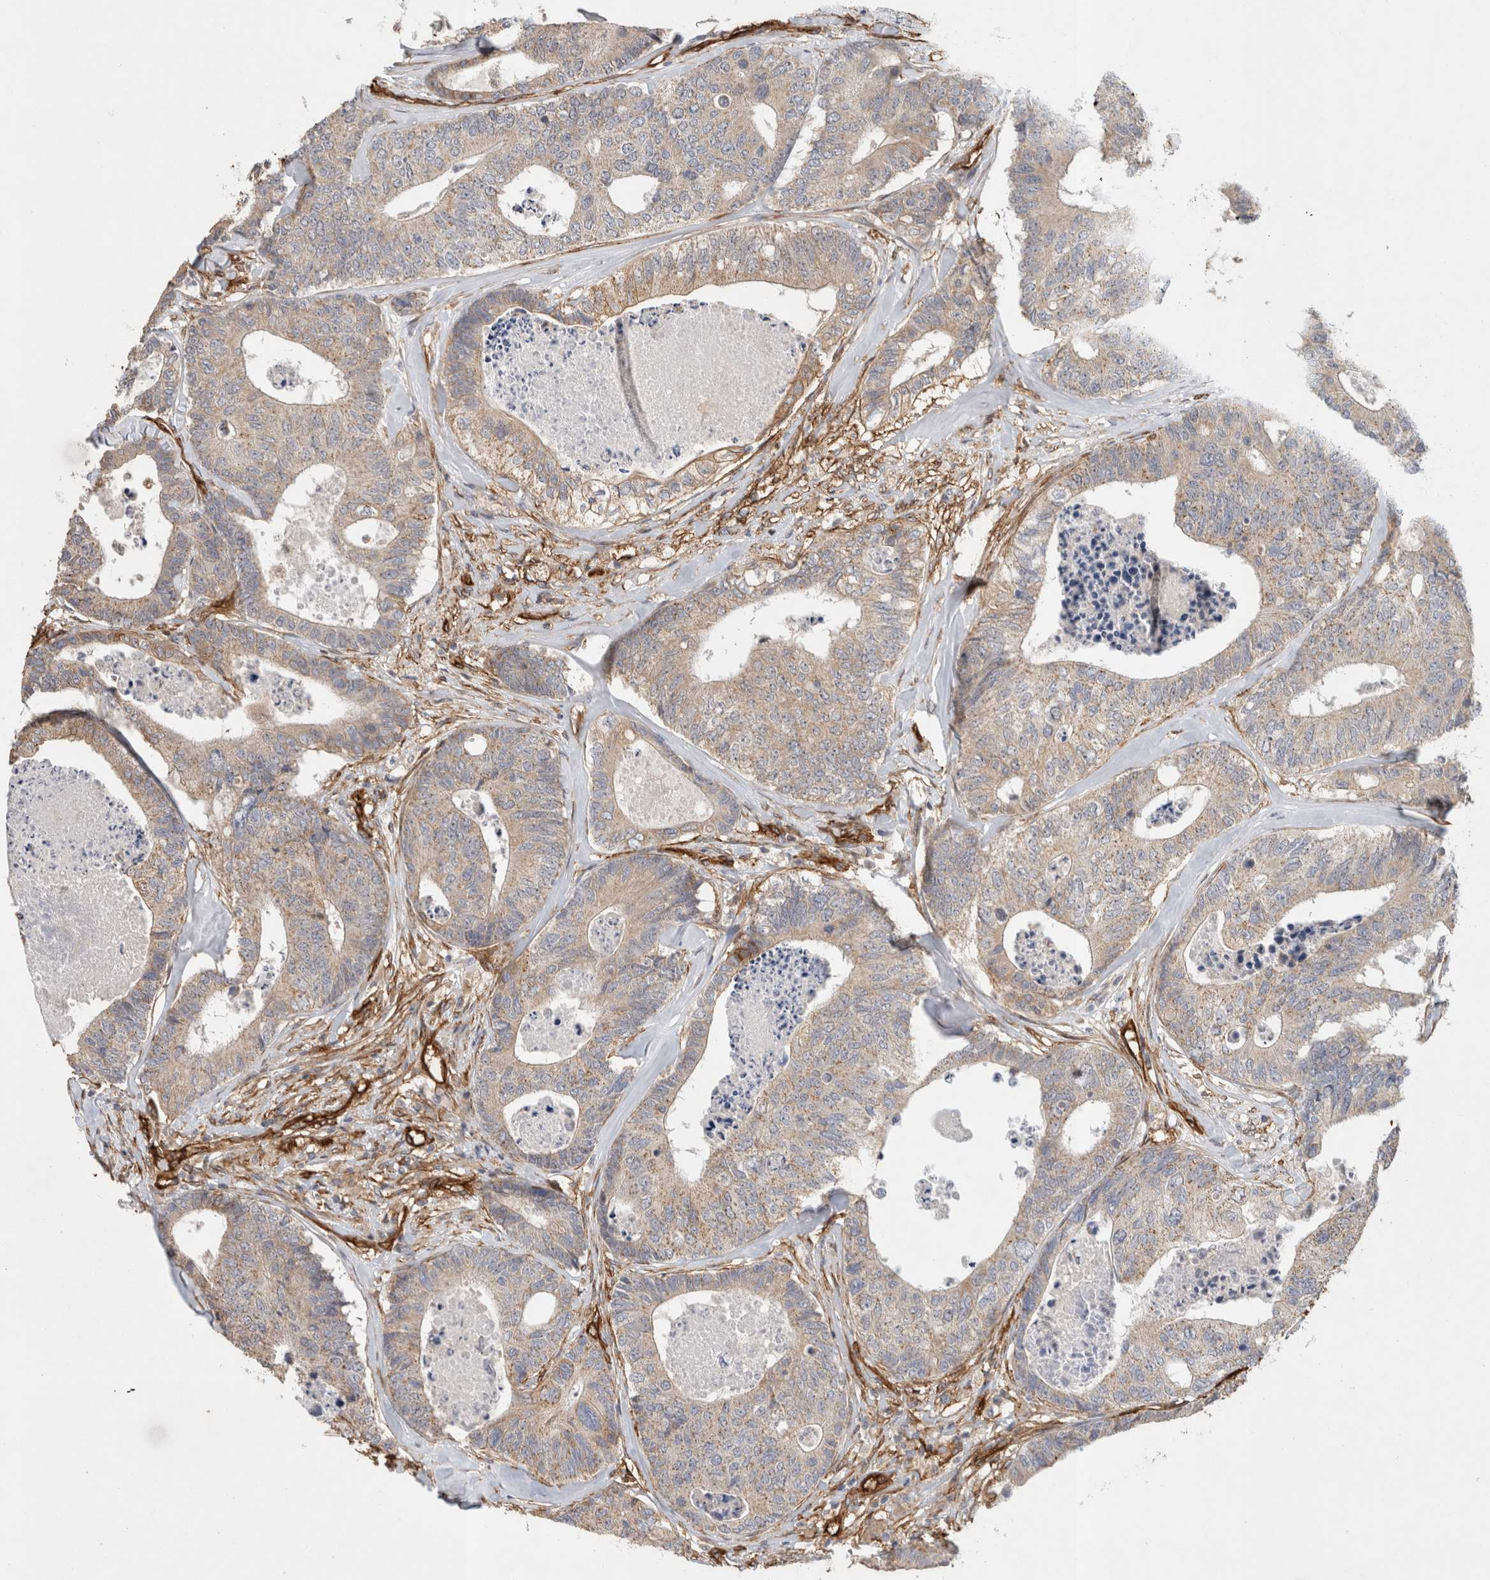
{"staining": {"intensity": "weak", "quantity": ">75%", "location": "cytoplasmic/membranous"}, "tissue": "colorectal cancer", "cell_type": "Tumor cells", "image_type": "cancer", "snomed": [{"axis": "morphology", "description": "Adenocarcinoma, NOS"}, {"axis": "topography", "description": "Colon"}], "caption": "Adenocarcinoma (colorectal) stained with a brown dye reveals weak cytoplasmic/membranous positive positivity in about >75% of tumor cells.", "gene": "JMJD4", "patient": {"sex": "female", "age": 67}}